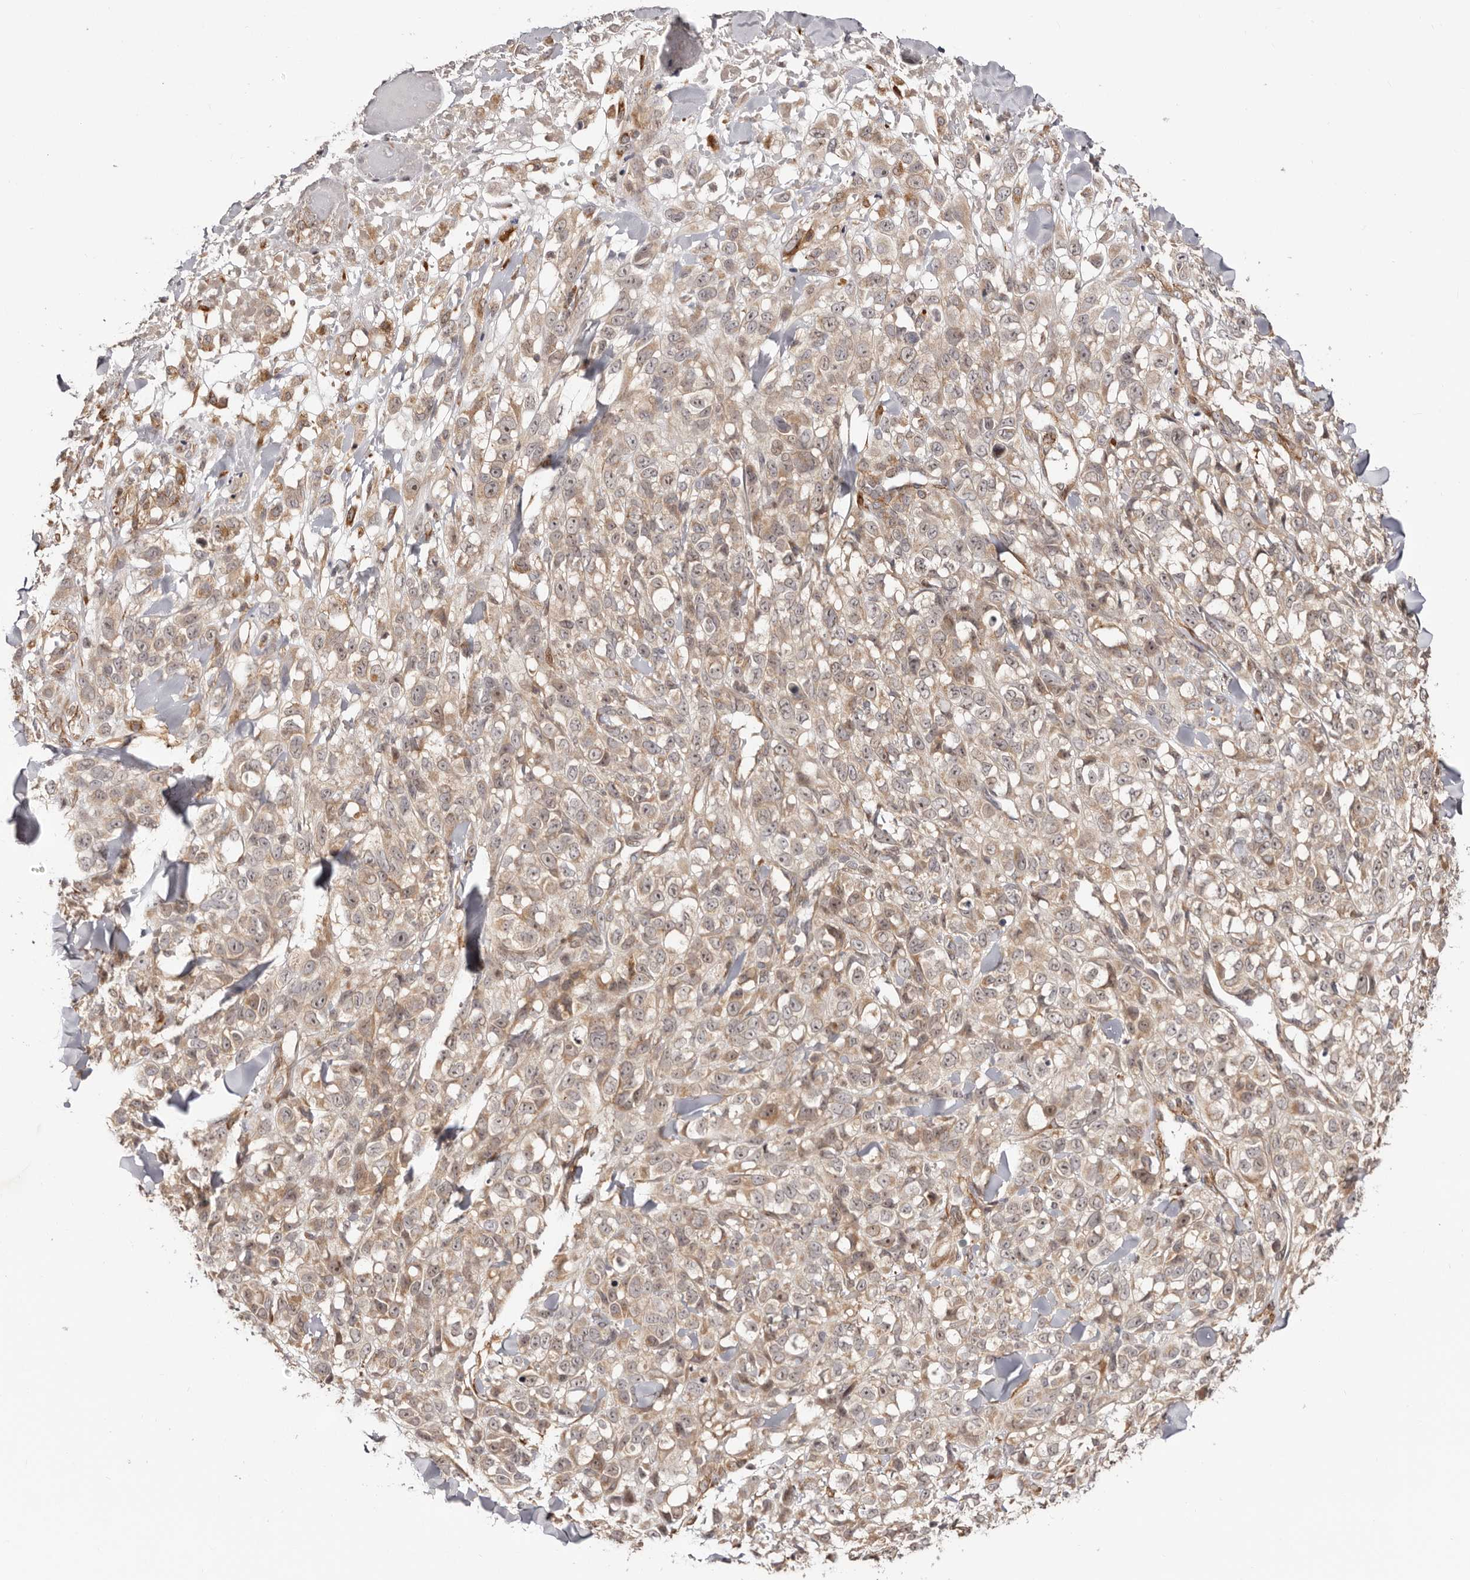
{"staining": {"intensity": "weak", "quantity": ">75%", "location": "cytoplasmic/membranous"}, "tissue": "melanoma", "cell_type": "Tumor cells", "image_type": "cancer", "snomed": [{"axis": "morphology", "description": "Malignant melanoma, Metastatic site"}, {"axis": "topography", "description": "Skin"}], "caption": "About >75% of tumor cells in human melanoma reveal weak cytoplasmic/membranous protein expression as visualized by brown immunohistochemical staining.", "gene": "MICAL2", "patient": {"sex": "female", "age": 72}}